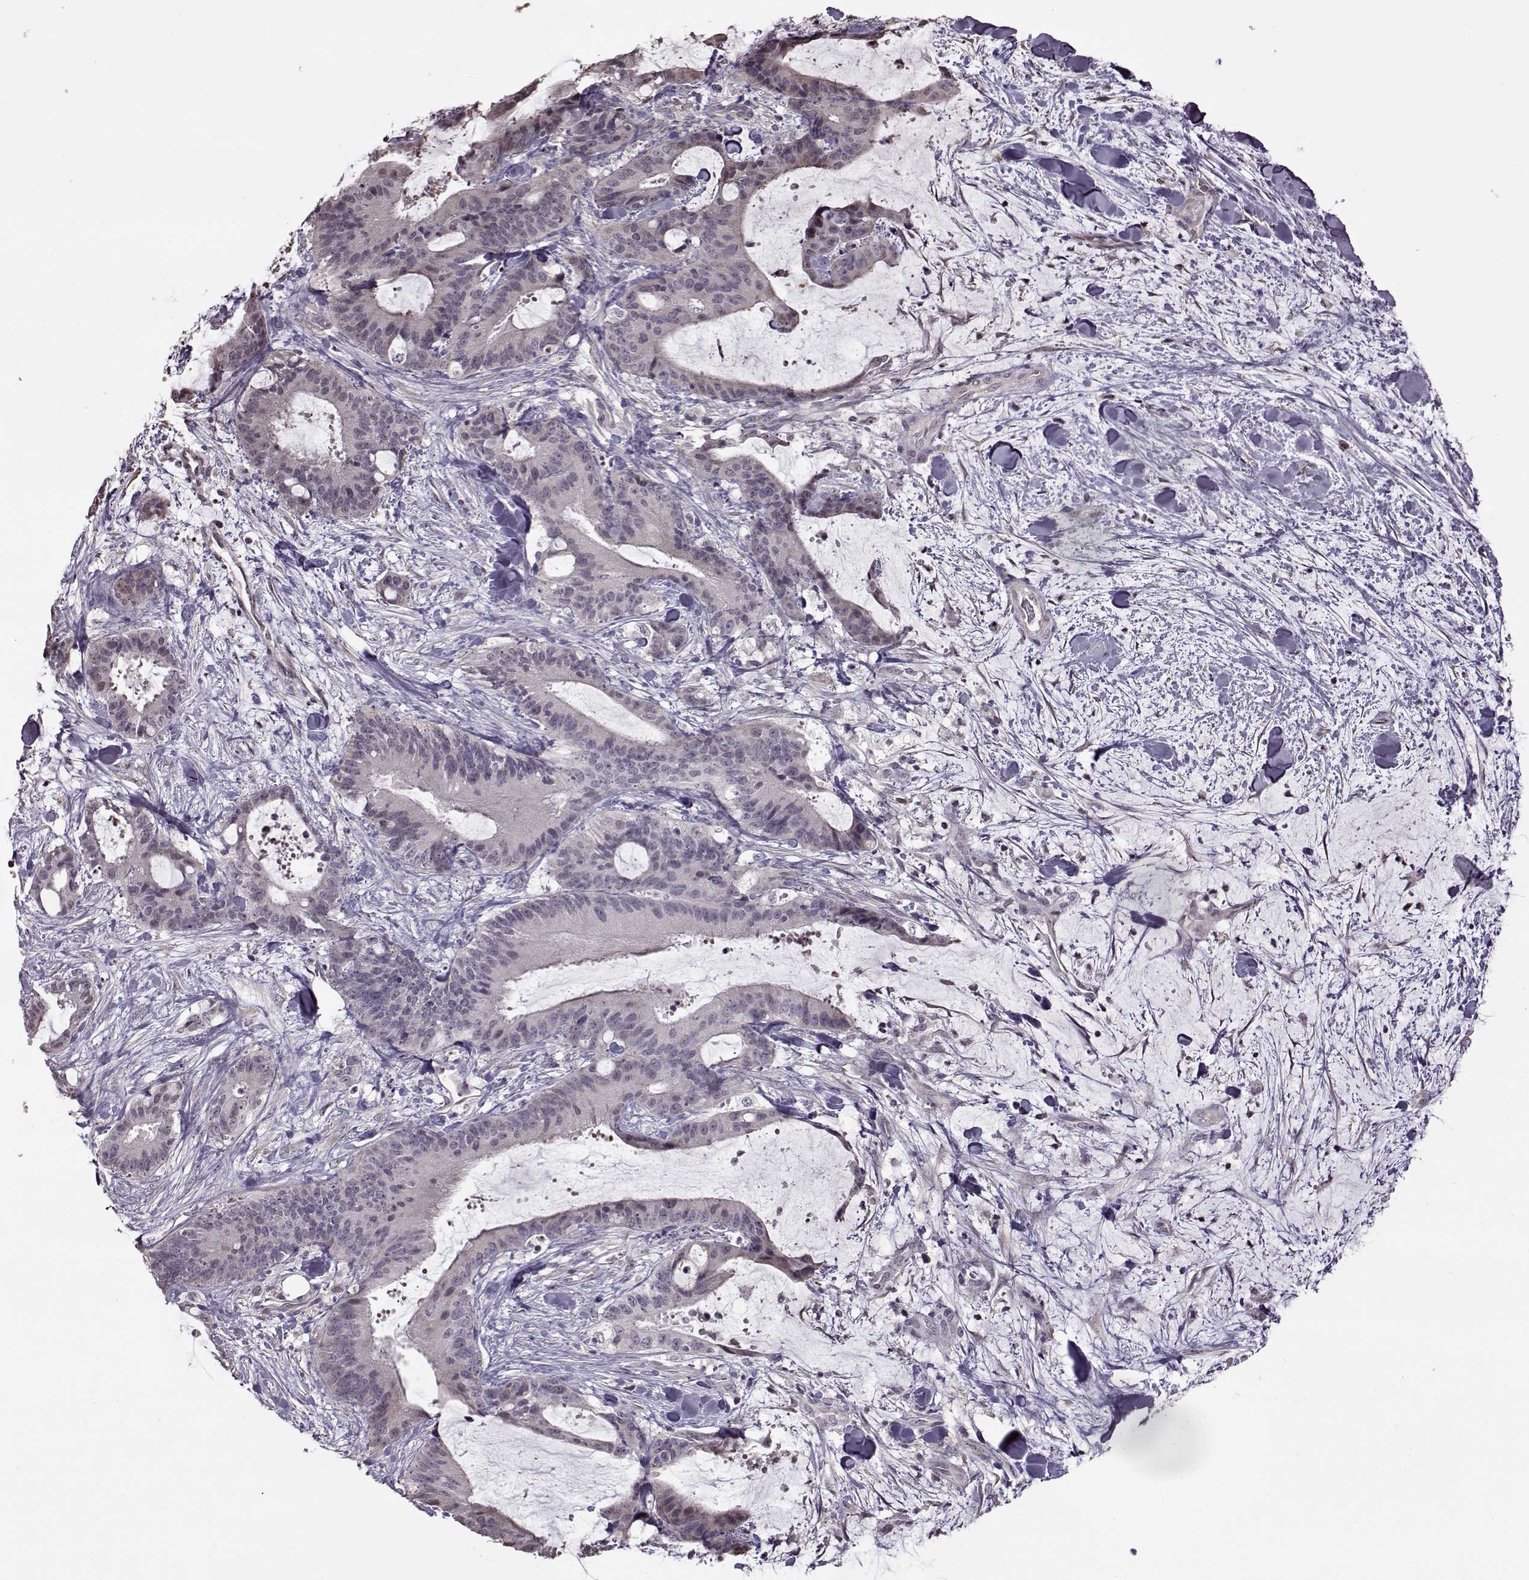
{"staining": {"intensity": "negative", "quantity": "none", "location": "none"}, "tissue": "liver cancer", "cell_type": "Tumor cells", "image_type": "cancer", "snomed": [{"axis": "morphology", "description": "Cholangiocarcinoma"}, {"axis": "topography", "description": "Liver"}], "caption": "Tumor cells are negative for protein expression in human liver cancer (cholangiocarcinoma).", "gene": "FSHB", "patient": {"sex": "female", "age": 73}}